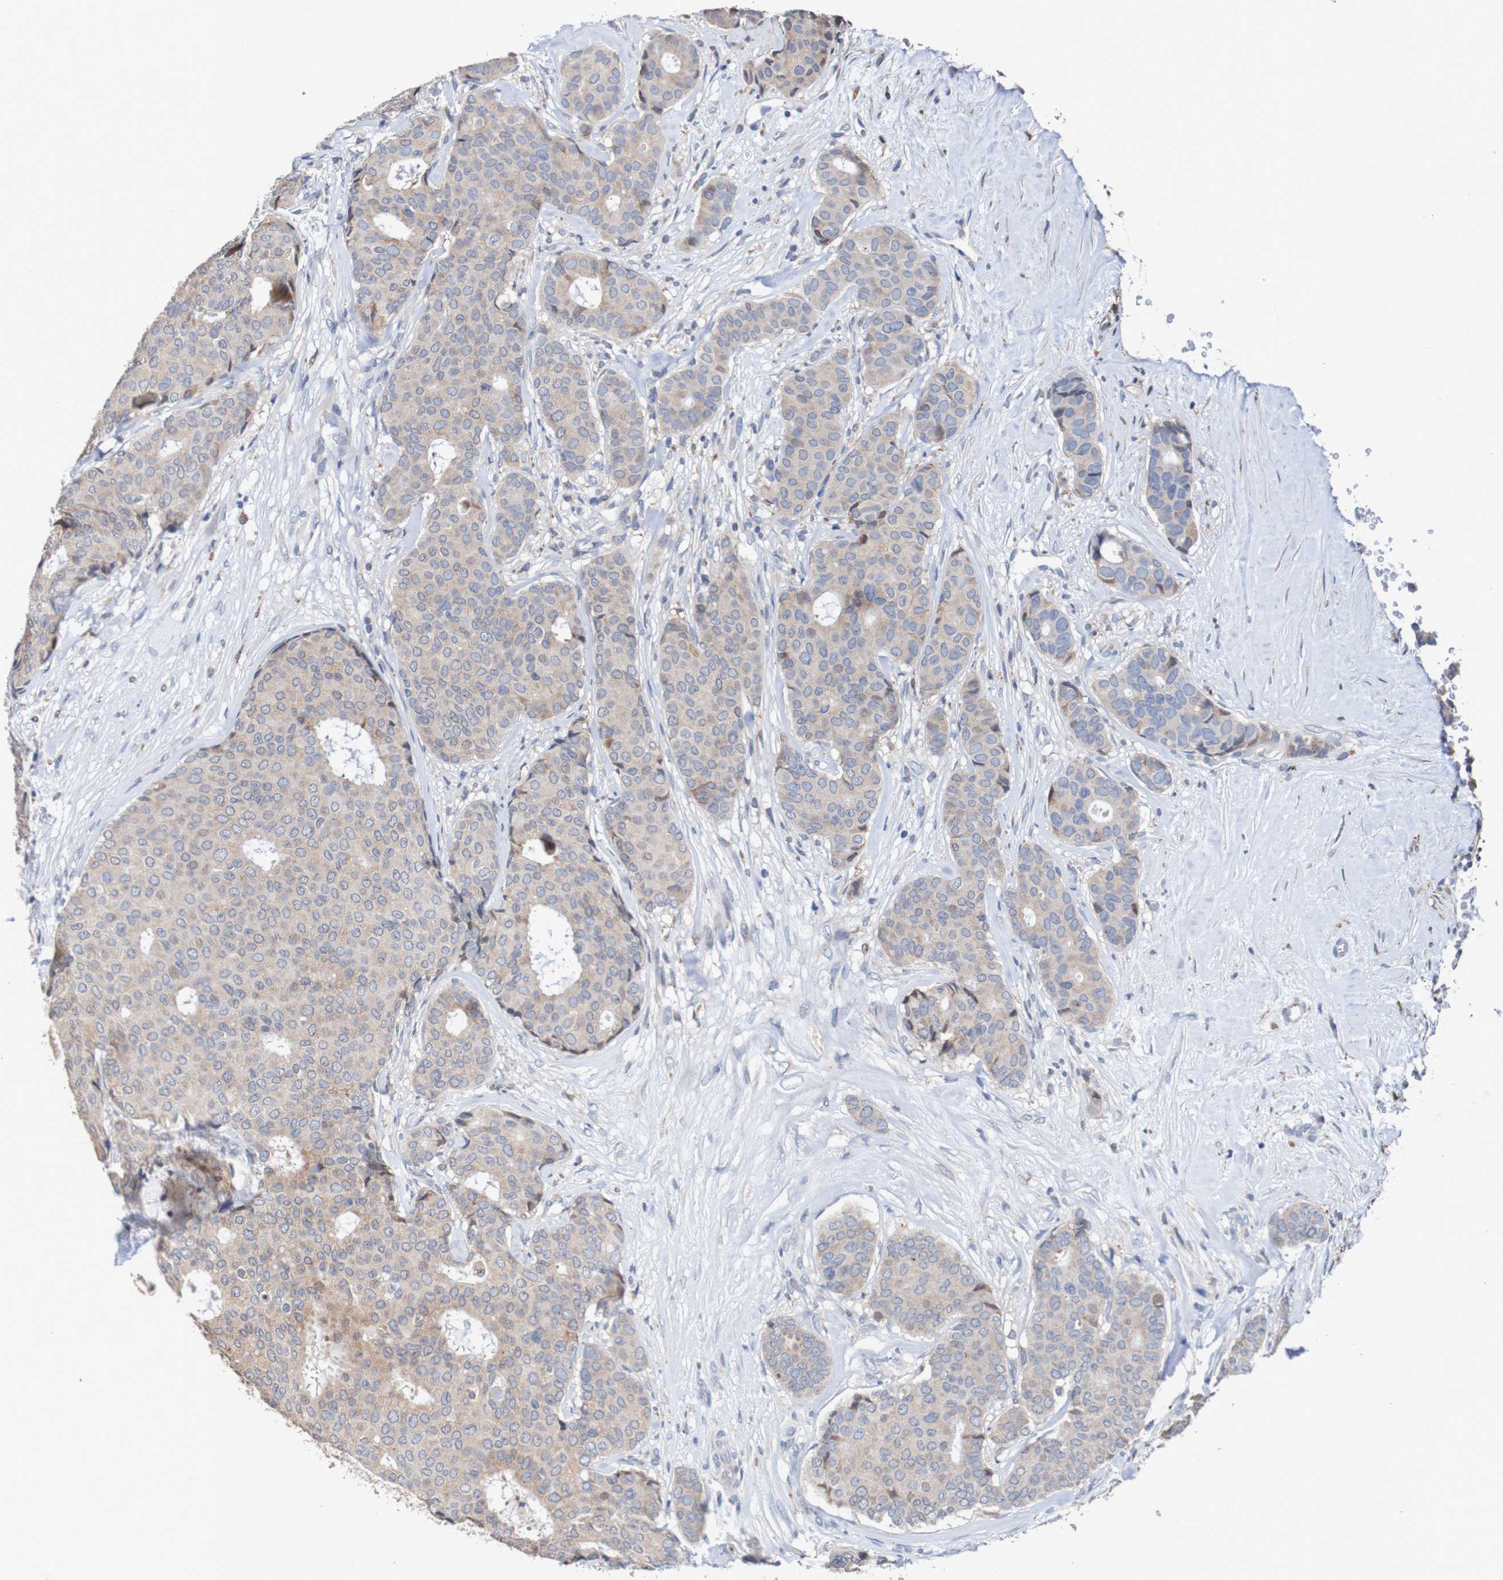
{"staining": {"intensity": "weak", "quantity": ">75%", "location": "cytoplasmic/membranous"}, "tissue": "breast cancer", "cell_type": "Tumor cells", "image_type": "cancer", "snomed": [{"axis": "morphology", "description": "Duct carcinoma"}, {"axis": "topography", "description": "Breast"}], "caption": "Immunohistochemical staining of human breast infiltrating ductal carcinoma reveals low levels of weak cytoplasmic/membranous expression in approximately >75% of tumor cells. The staining was performed using DAB to visualize the protein expression in brown, while the nuclei were stained in blue with hematoxylin (Magnification: 20x).", "gene": "FIBP", "patient": {"sex": "female", "age": 75}}